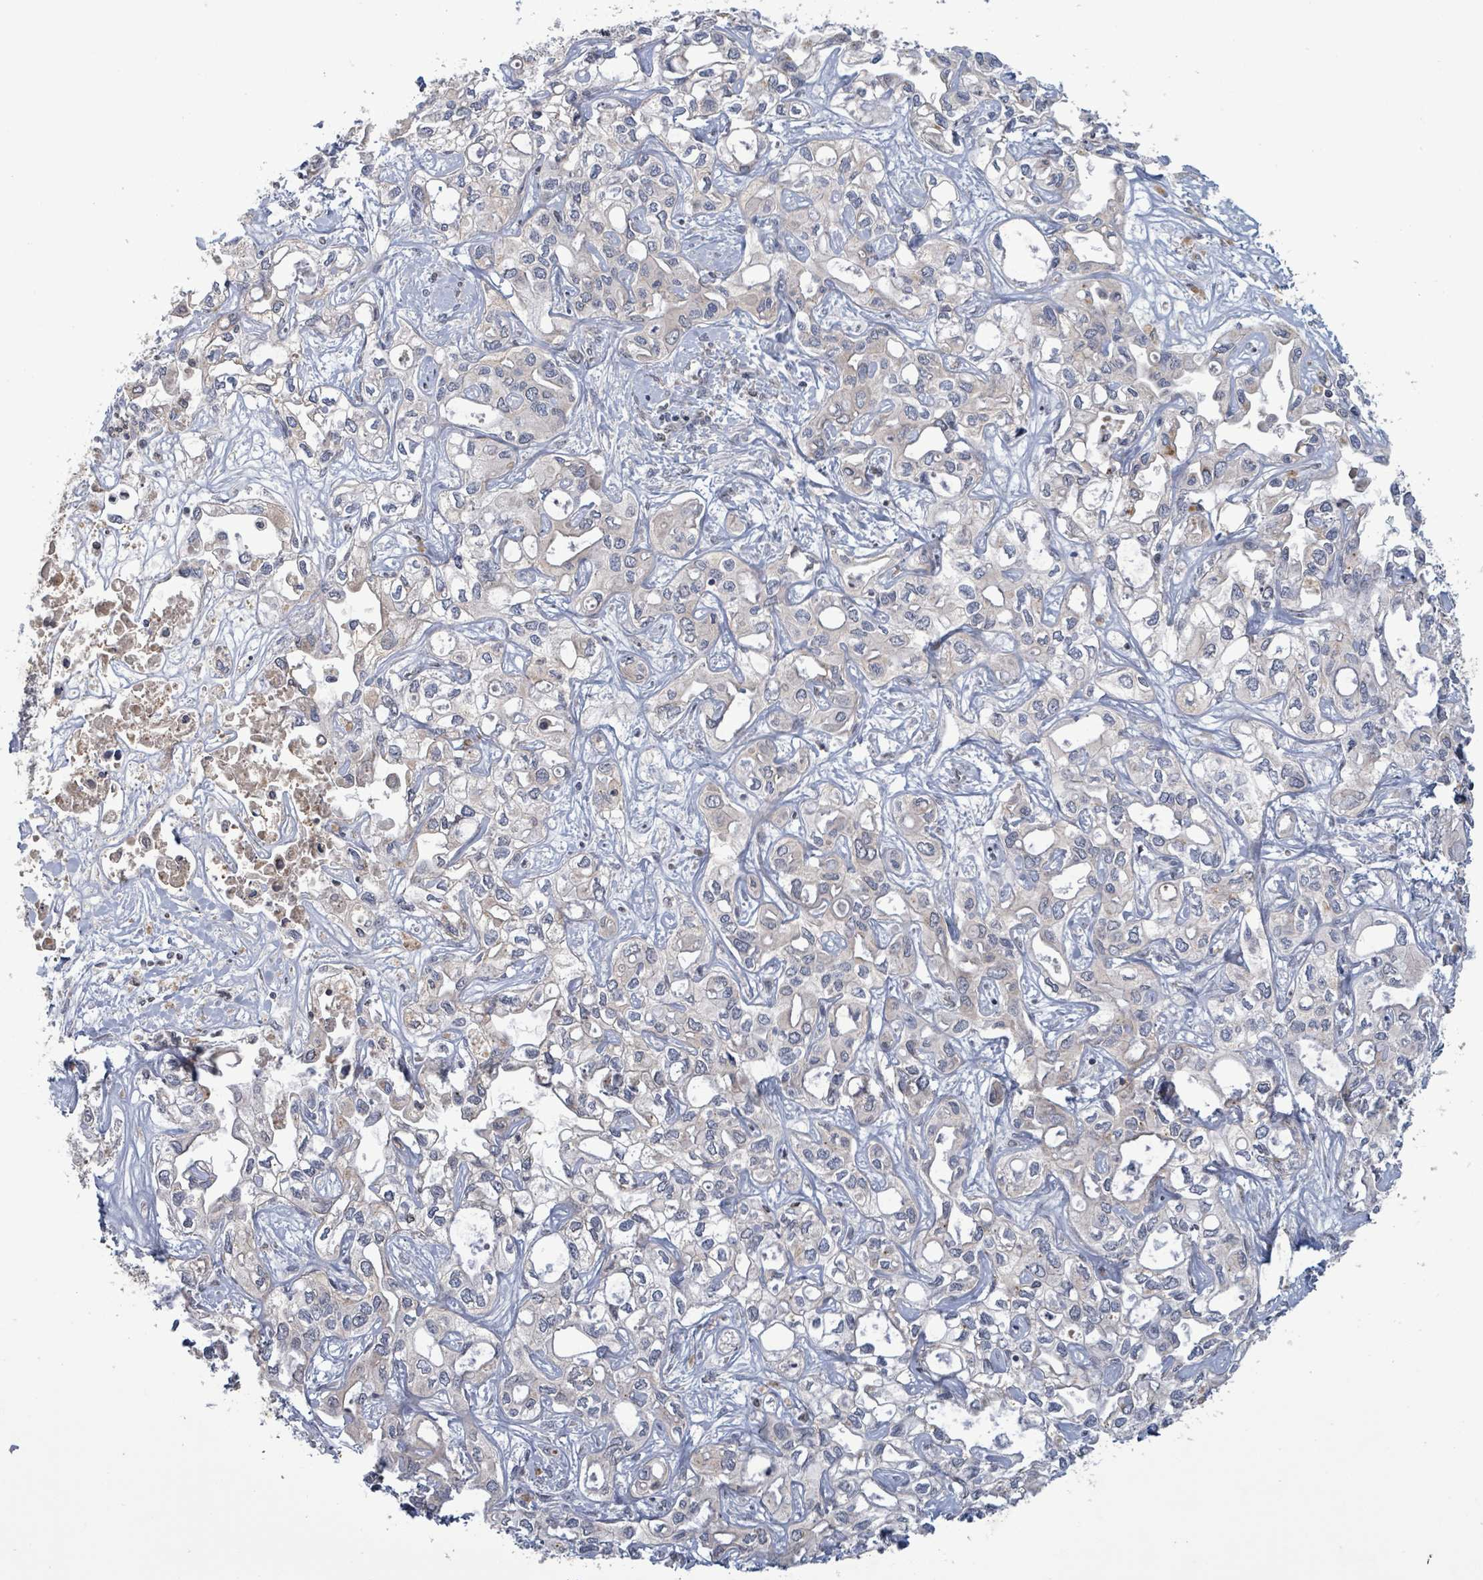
{"staining": {"intensity": "negative", "quantity": "none", "location": "none"}, "tissue": "liver cancer", "cell_type": "Tumor cells", "image_type": "cancer", "snomed": [{"axis": "morphology", "description": "Cholangiocarcinoma"}, {"axis": "topography", "description": "Liver"}], "caption": "Liver cholangiocarcinoma stained for a protein using IHC displays no staining tumor cells.", "gene": "GRM8", "patient": {"sex": "female", "age": 64}}